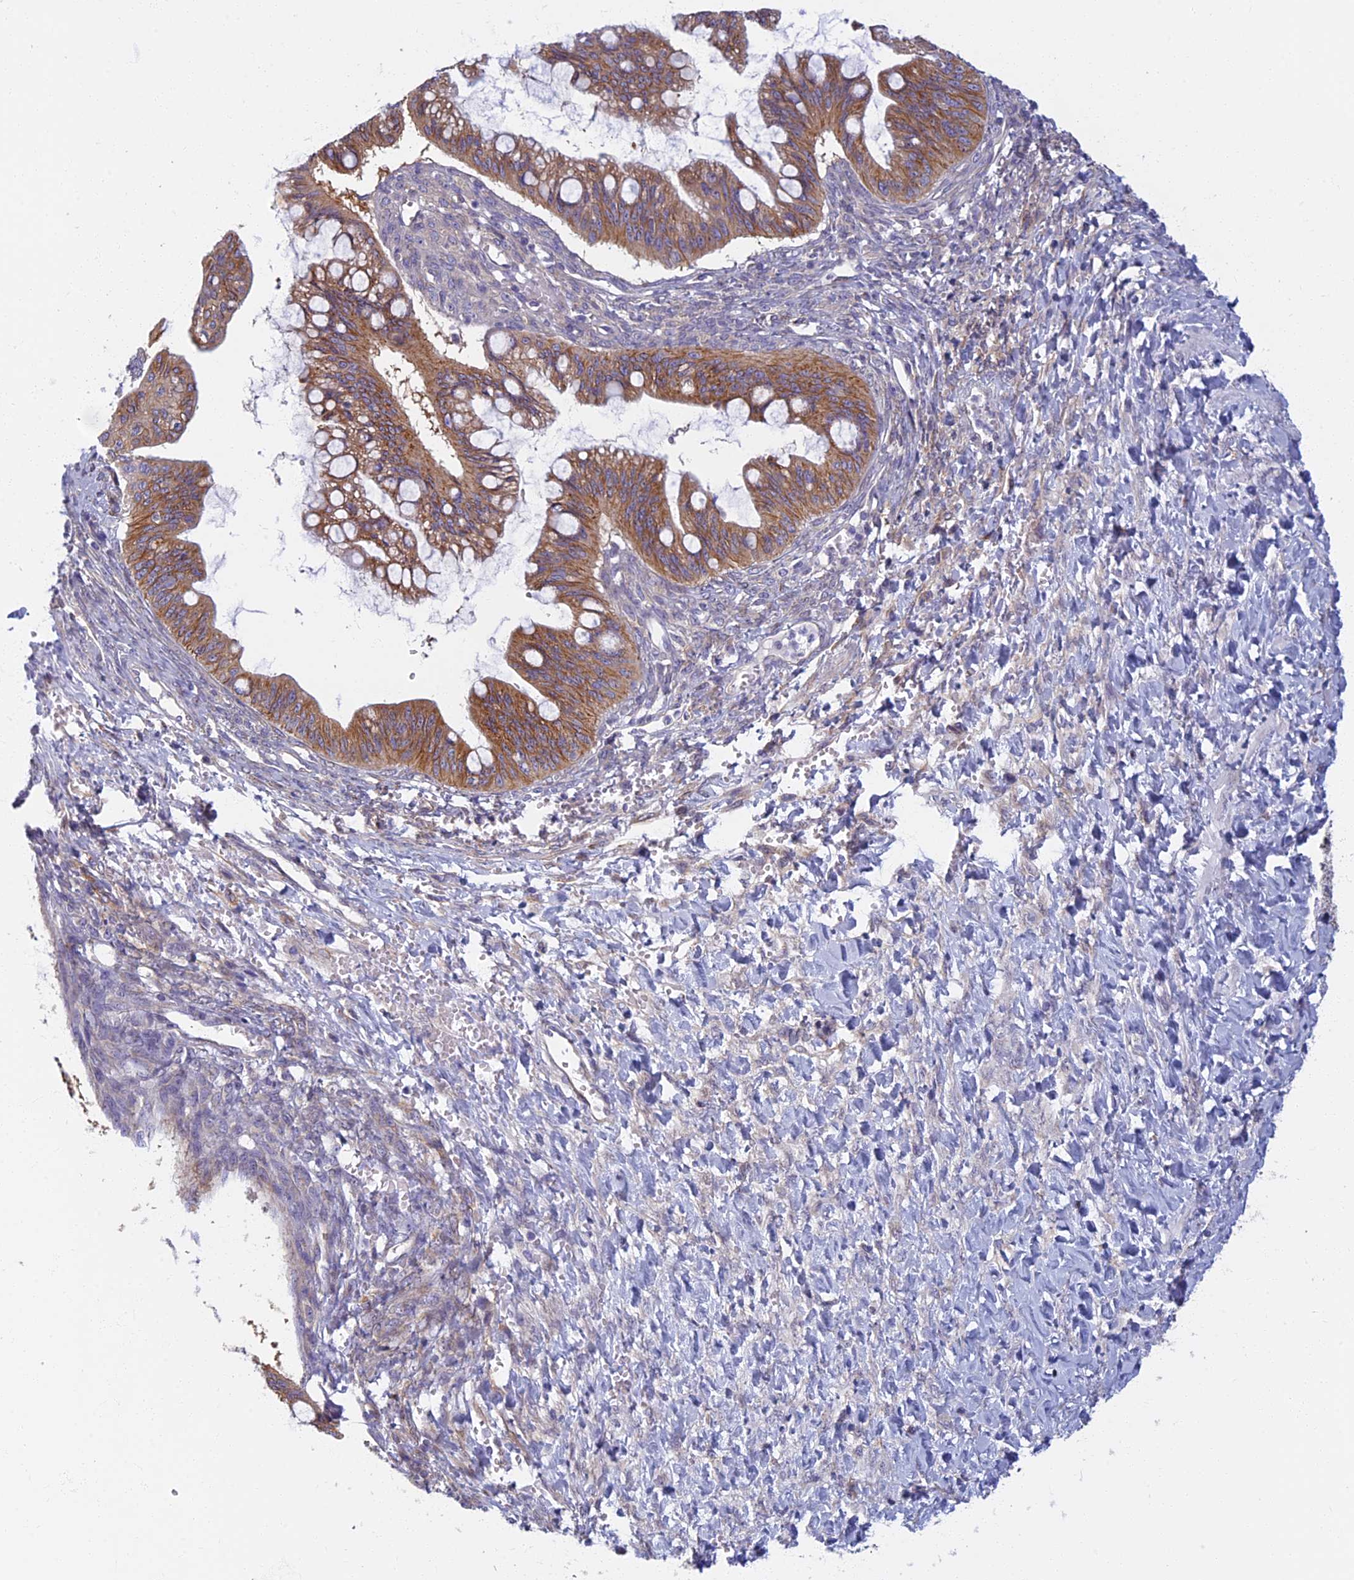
{"staining": {"intensity": "moderate", "quantity": ">75%", "location": "cytoplasmic/membranous"}, "tissue": "ovarian cancer", "cell_type": "Tumor cells", "image_type": "cancer", "snomed": [{"axis": "morphology", "description": "Cystadenocarcinoma, mucinous, NOS"}, {"axis": "topography", "description": "Ovary"}], "caption": "Immunohistochemistry micrograph of neoplastic tissue: human ovarian cancer (mucinous cystadenocarcinoma) stained using IHC exhibits medium levels of moderate protein expression localized specifically in the cytoplasmic/membranous of tumor cells, appearing as a cytoplasmic/membranous brown color.", "gene": "NOL10", "patient": {"sex": "female", "age": 73}}